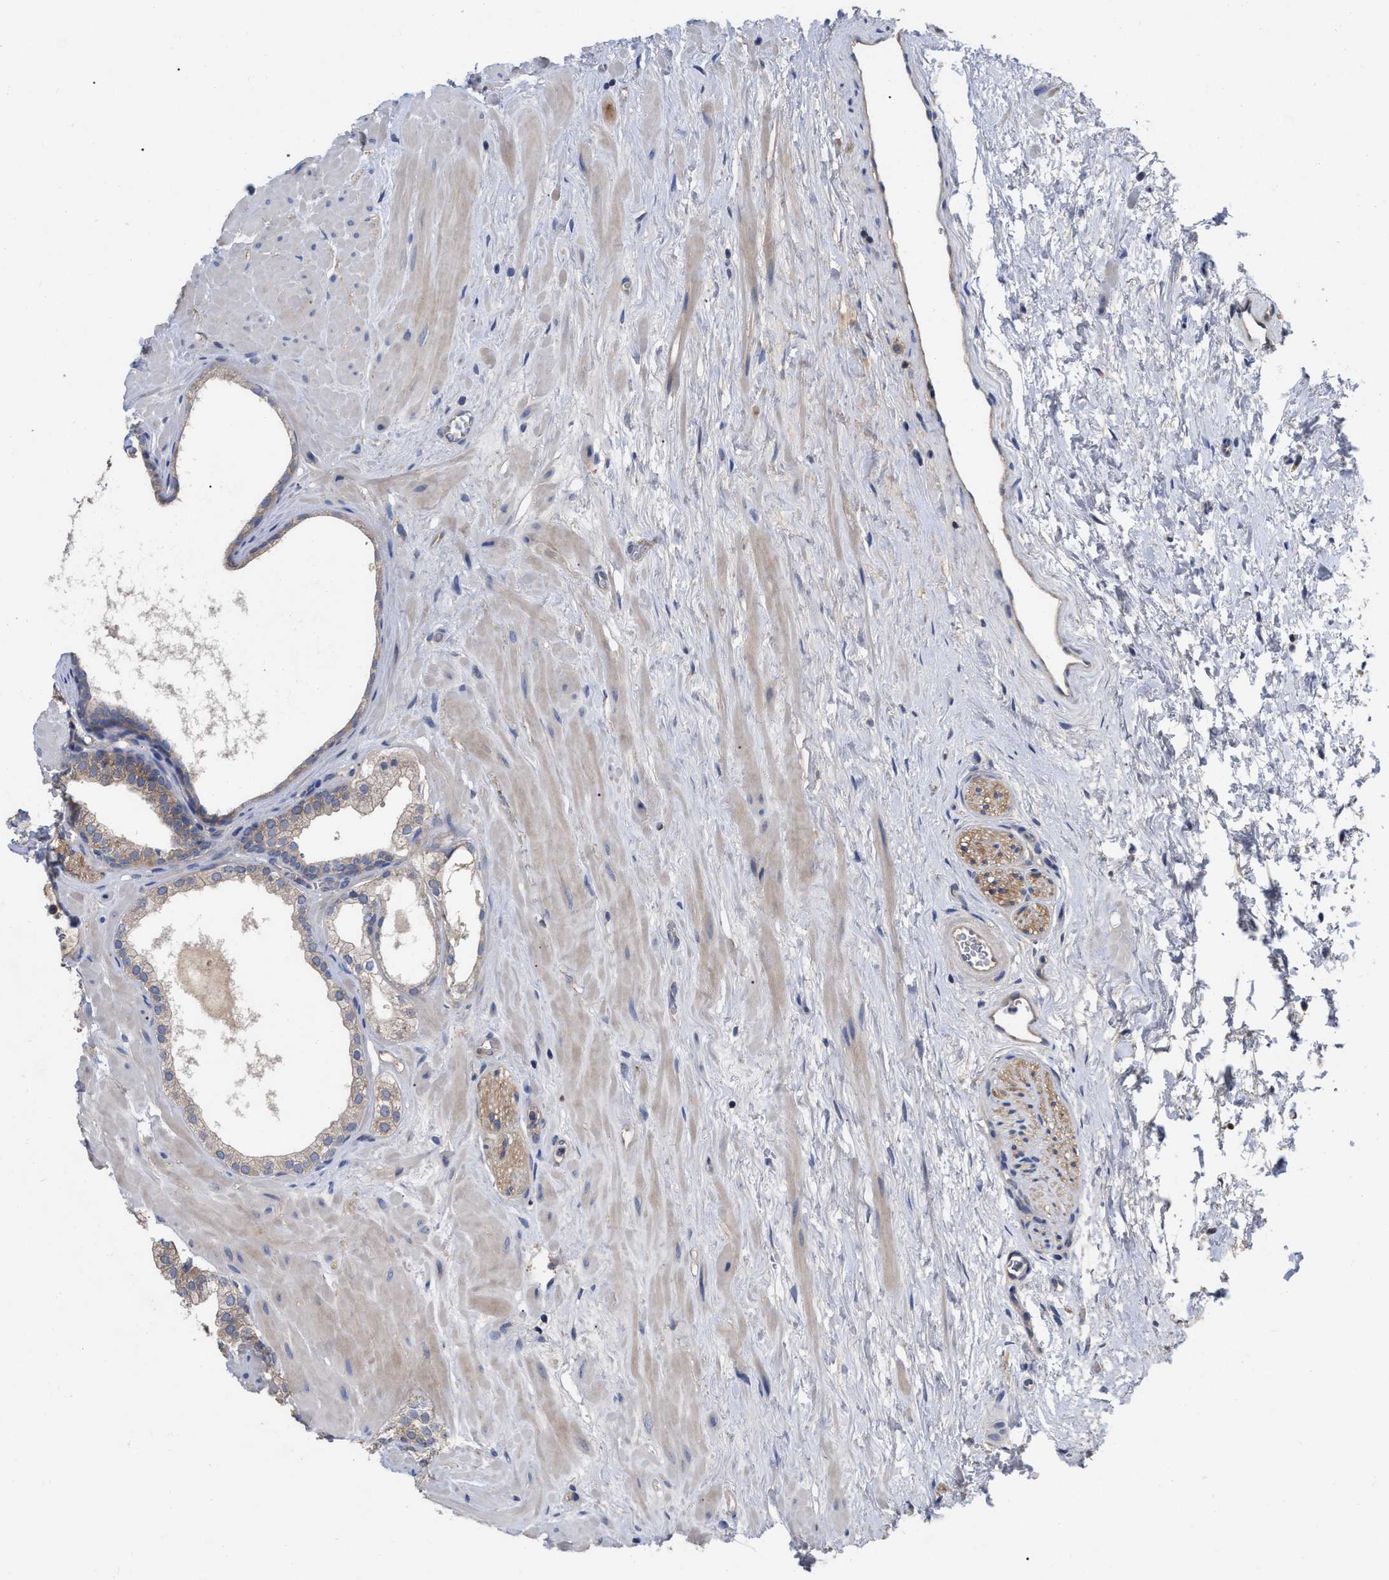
{"staining": {"intensity": "weak", "quantity": "<25%", "location": "cytoplasmic/membranous"}, "tissue": "prostate", "cell_type": "Glandular cells", "image_type": "normal", "snomed": [{"axis": "morphology", "description": "Normal tissue, NOS"}, {"axis": "morphology", "description": "Urothelial carcinoma, Low grade"}, {"axis": "topography", "description": "Urinary bladder"}, {"axis": "topography", "description": "Prostate"}], "caption": "Immunohistochemistry (IHC) of unremarkable prostate demonstrates no expression in glandular cells.", "gene": "RAP1GDS1", "patient": {"sex": "male", "age": 60}}